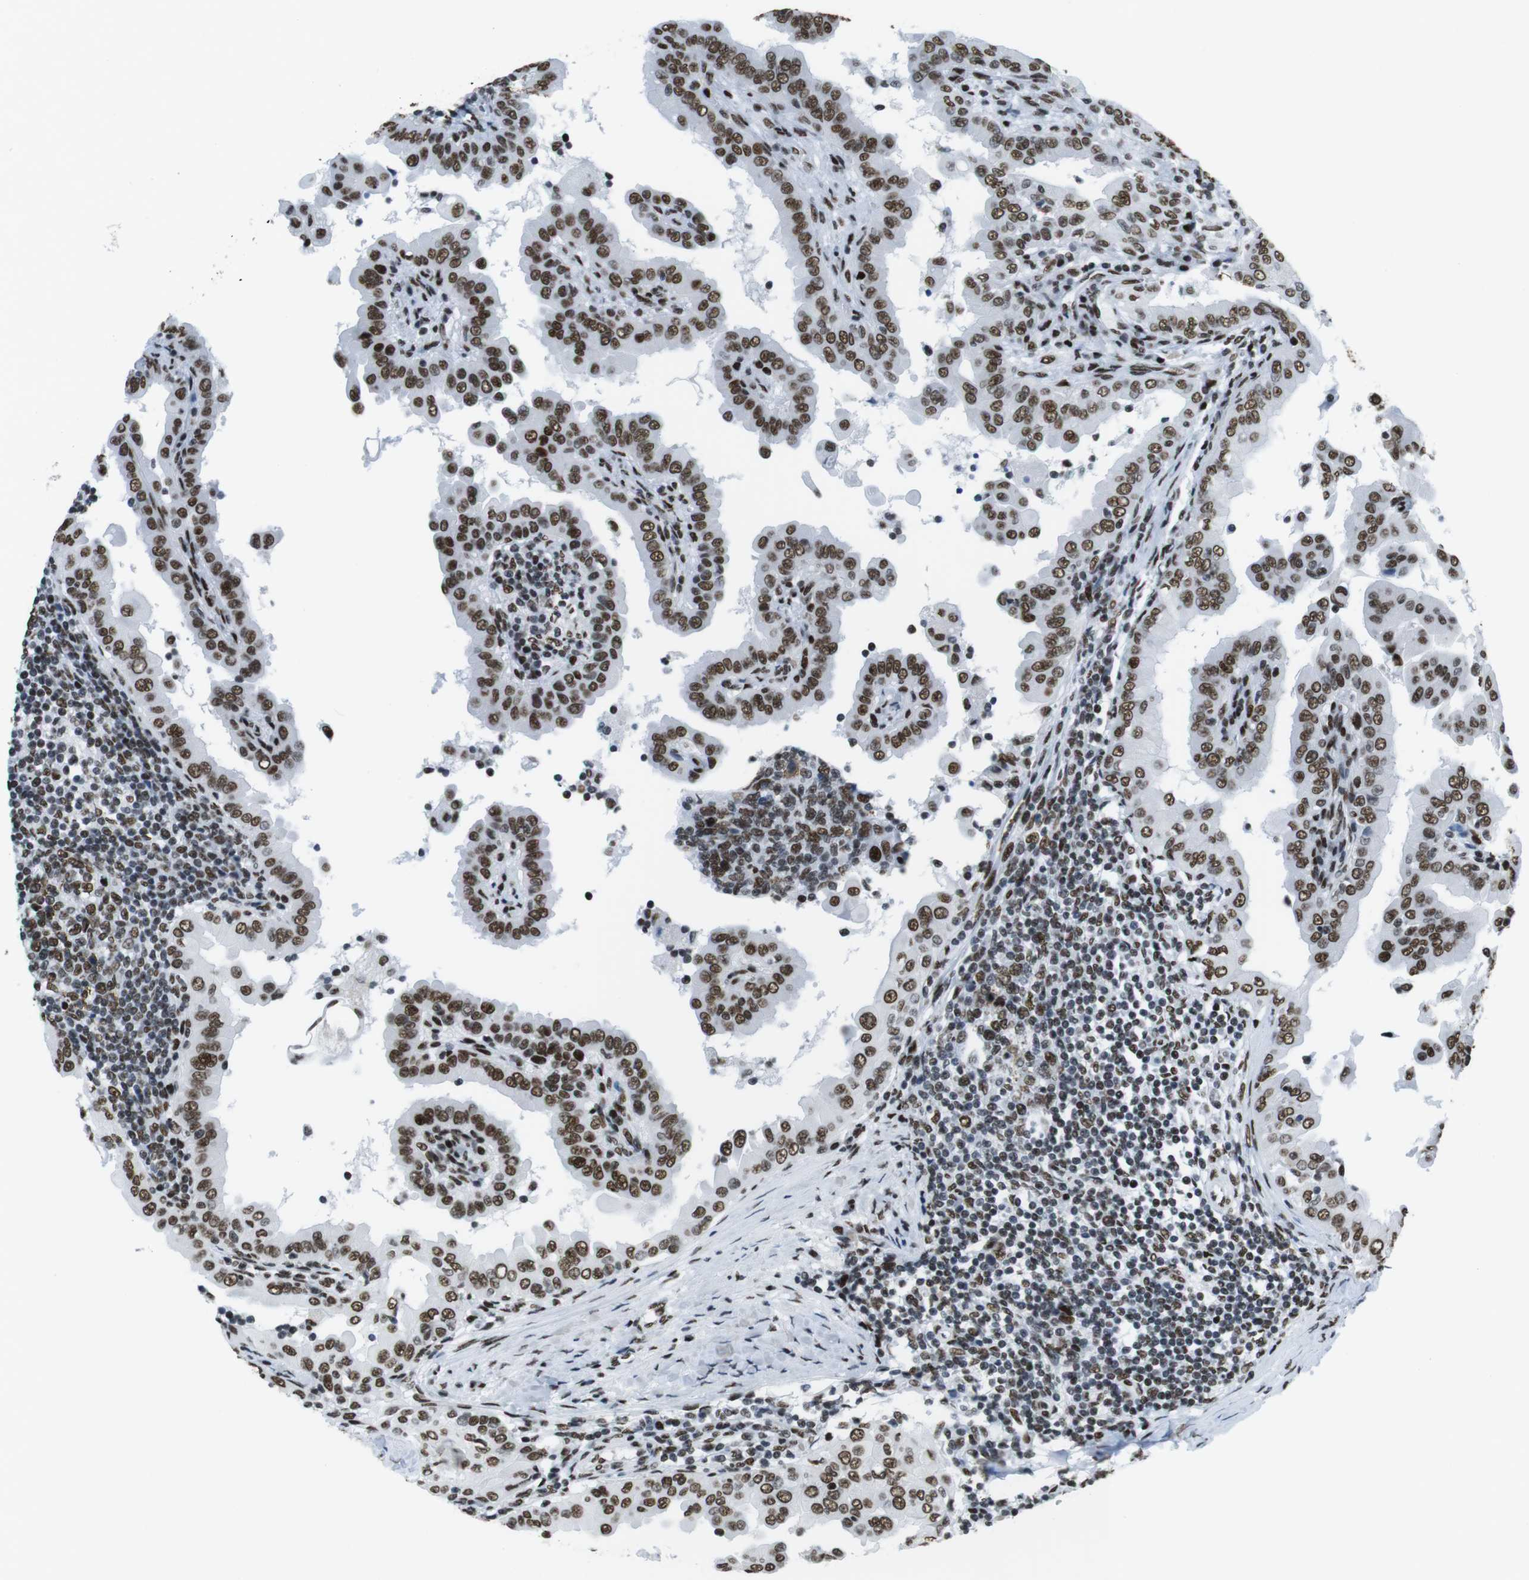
{"staining": {"intensity": "moderate", "quantity": ">75%", "location": "nuclear"}, "tissue": "thyroid cancer", "cell_type": "Tumor cells", "image_type": "cancer", "snomed": [{"axis": "morphology", "description": "Papillary adenocarcinoma, NOS"}, {"axis": "topography", "description": "Thyroid gland"}], "caption": "Human thyroid cancer stained with a protein marker demonstrates moderate staining in tumor cells.", "gene": "CITED2", "patient": {"sex": "male", "age": 33}}